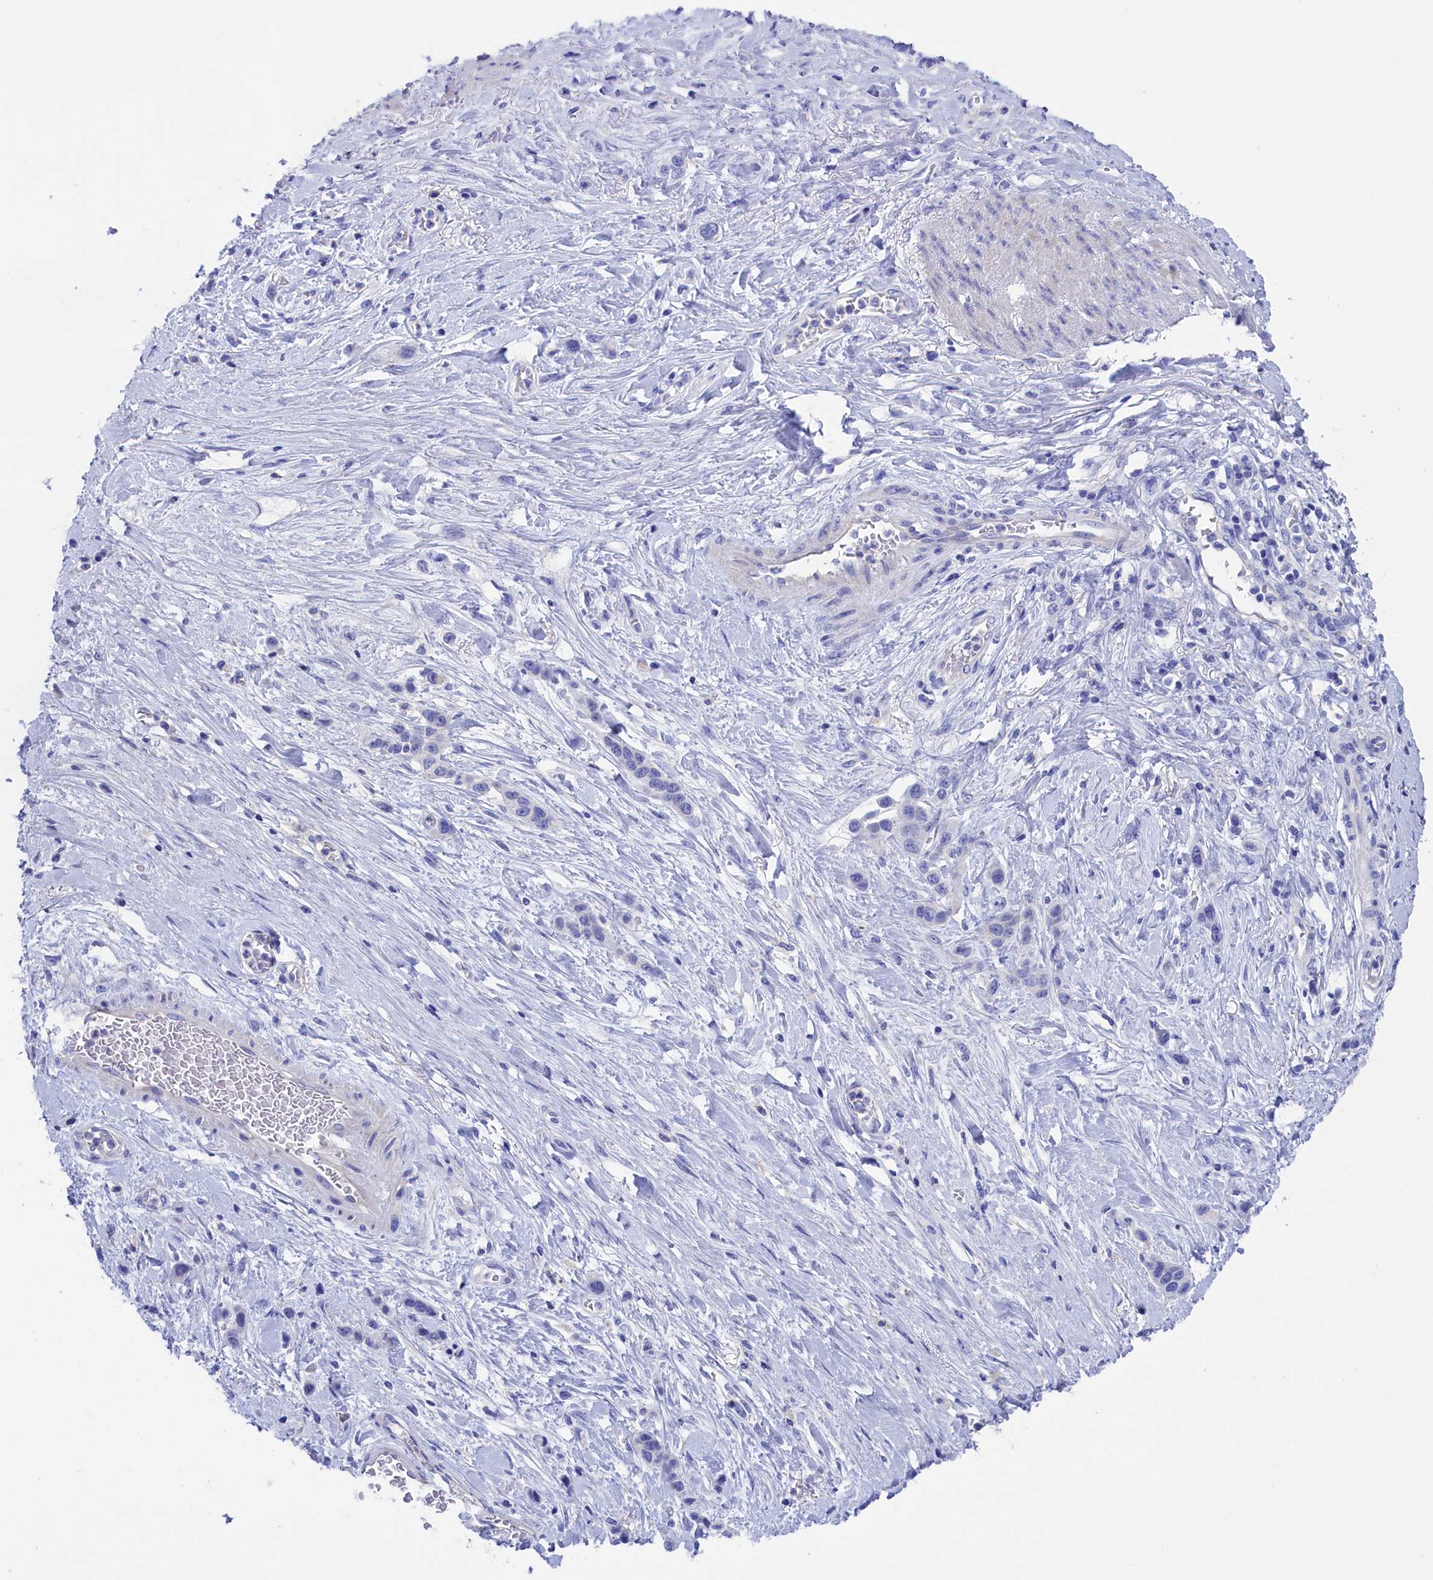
{"staining": {"intensity": "negative", "quantity": "none", "location": "none"}, "tissue": "stomach cancer", "cell_type": "Tumor cells", "image_type": "cancer", "snomed": [{"axis": "morphology", "description": "Adenocarcinoma, NOS"}, {"axis": "morphology", "description": "Adenocarcinoma, High grade"}, {"axis": "topography", "description": "Stomach, upper"}, {"axis": "topography", "description": "Stomach, lower"}], "caption": "Human stomach cancer (adenocarcinoma) stained for a protein using immunohistochemistry displays no staining in tumor cells.", "gene": "VPS35L", "patient": {"sex": "female", "age": 65}}